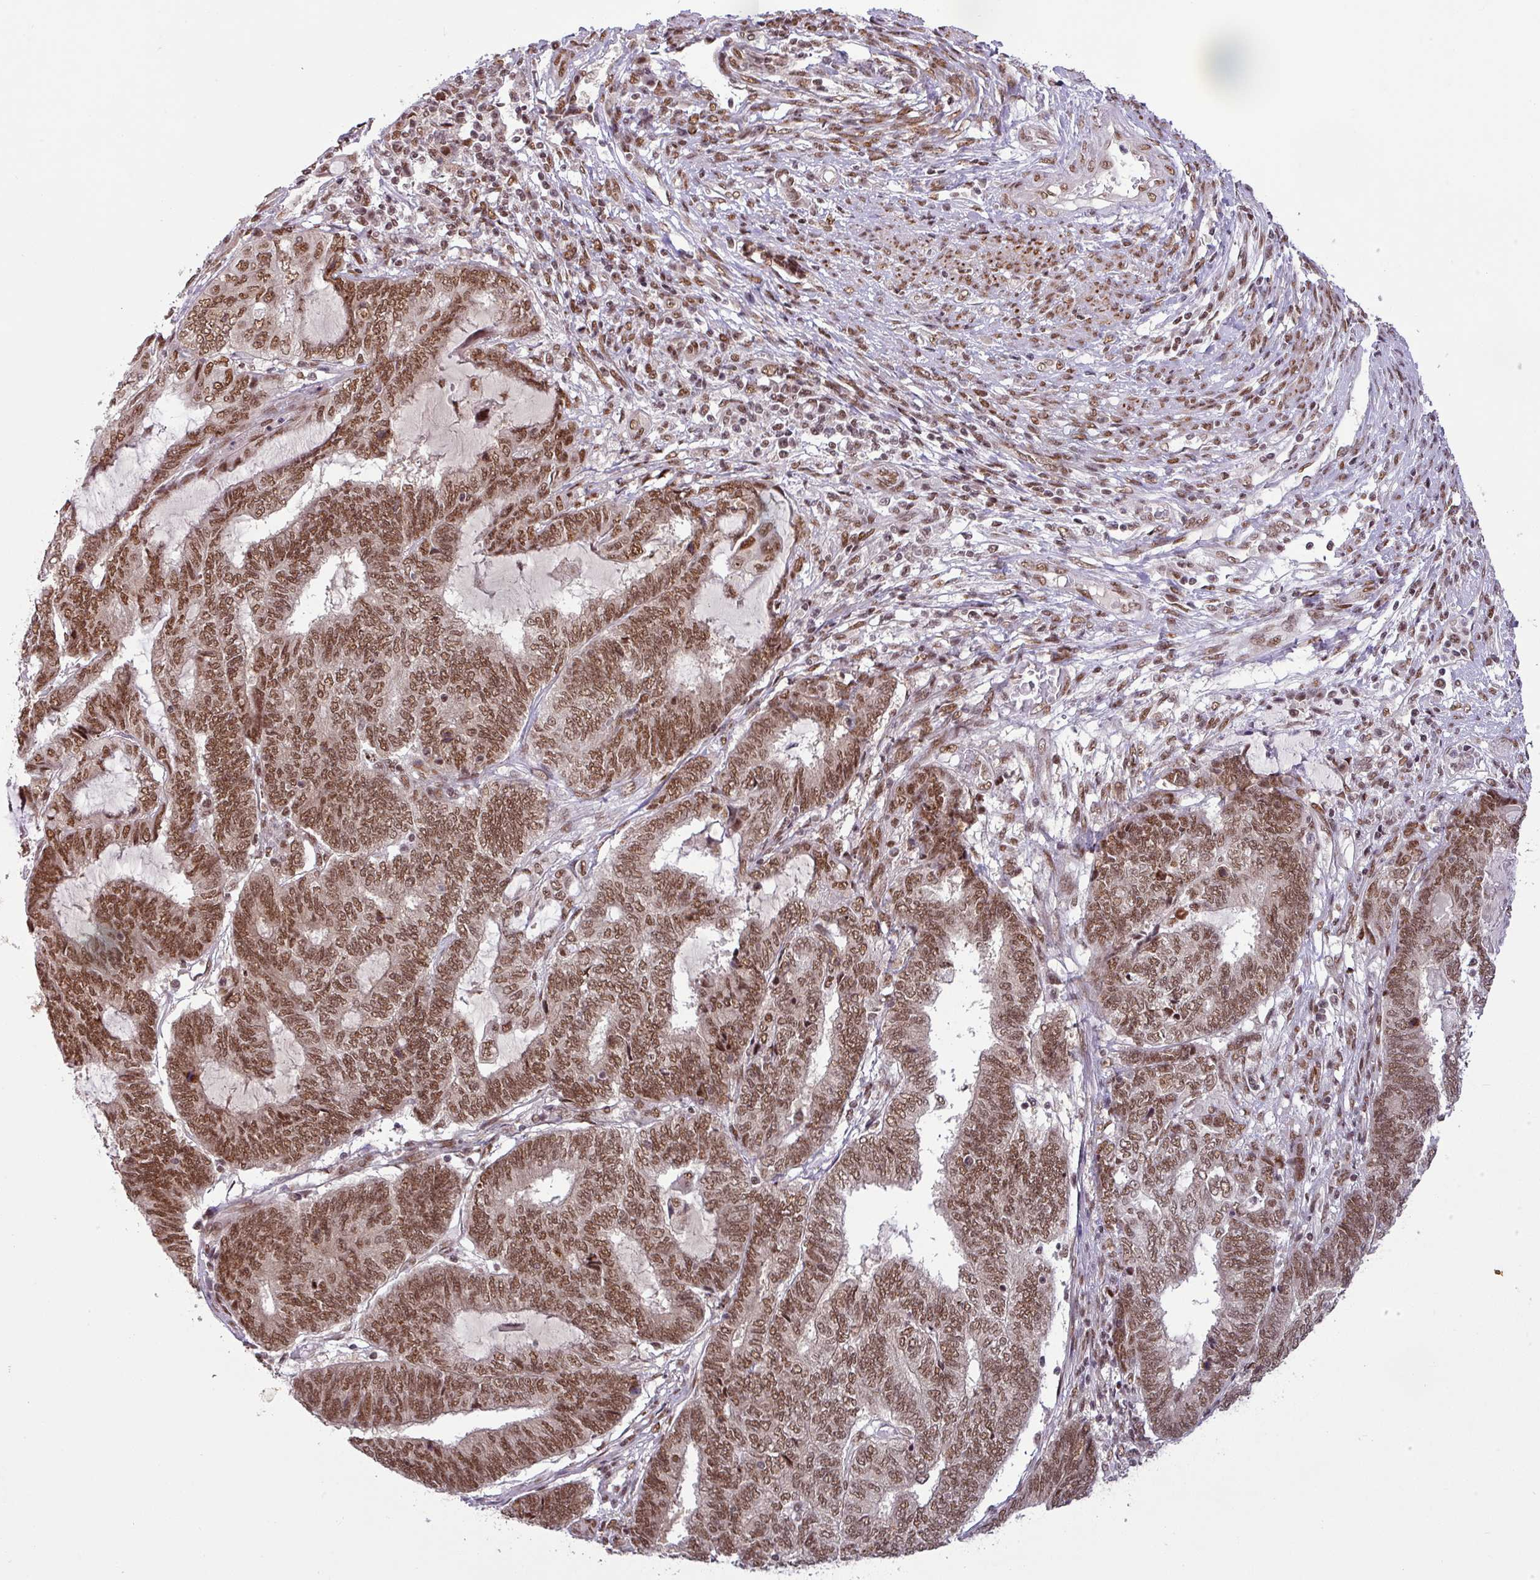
{"staining": {"intensity": "moderate", "quantity": ">75%", "location": "nuclear"}, "tissue": "endometrial cancer", "cell_type": "Tumor cells", "image_type": "cancer", "snomed": [{"axis": "morphology", "description": "Adenocarcinoma, NOS"}, {"axis": "topography", "description": "Uterus"}, {"axis": "topography", "description": "Endometrium"}], "caption": "Endometrial cancer stained with immunohistochemistry (IHC) shows moderate nuclear staining in about >75% of tumor cells.", "gene": "SRSF2", "patient": {"sex": "female", "age": 70}}